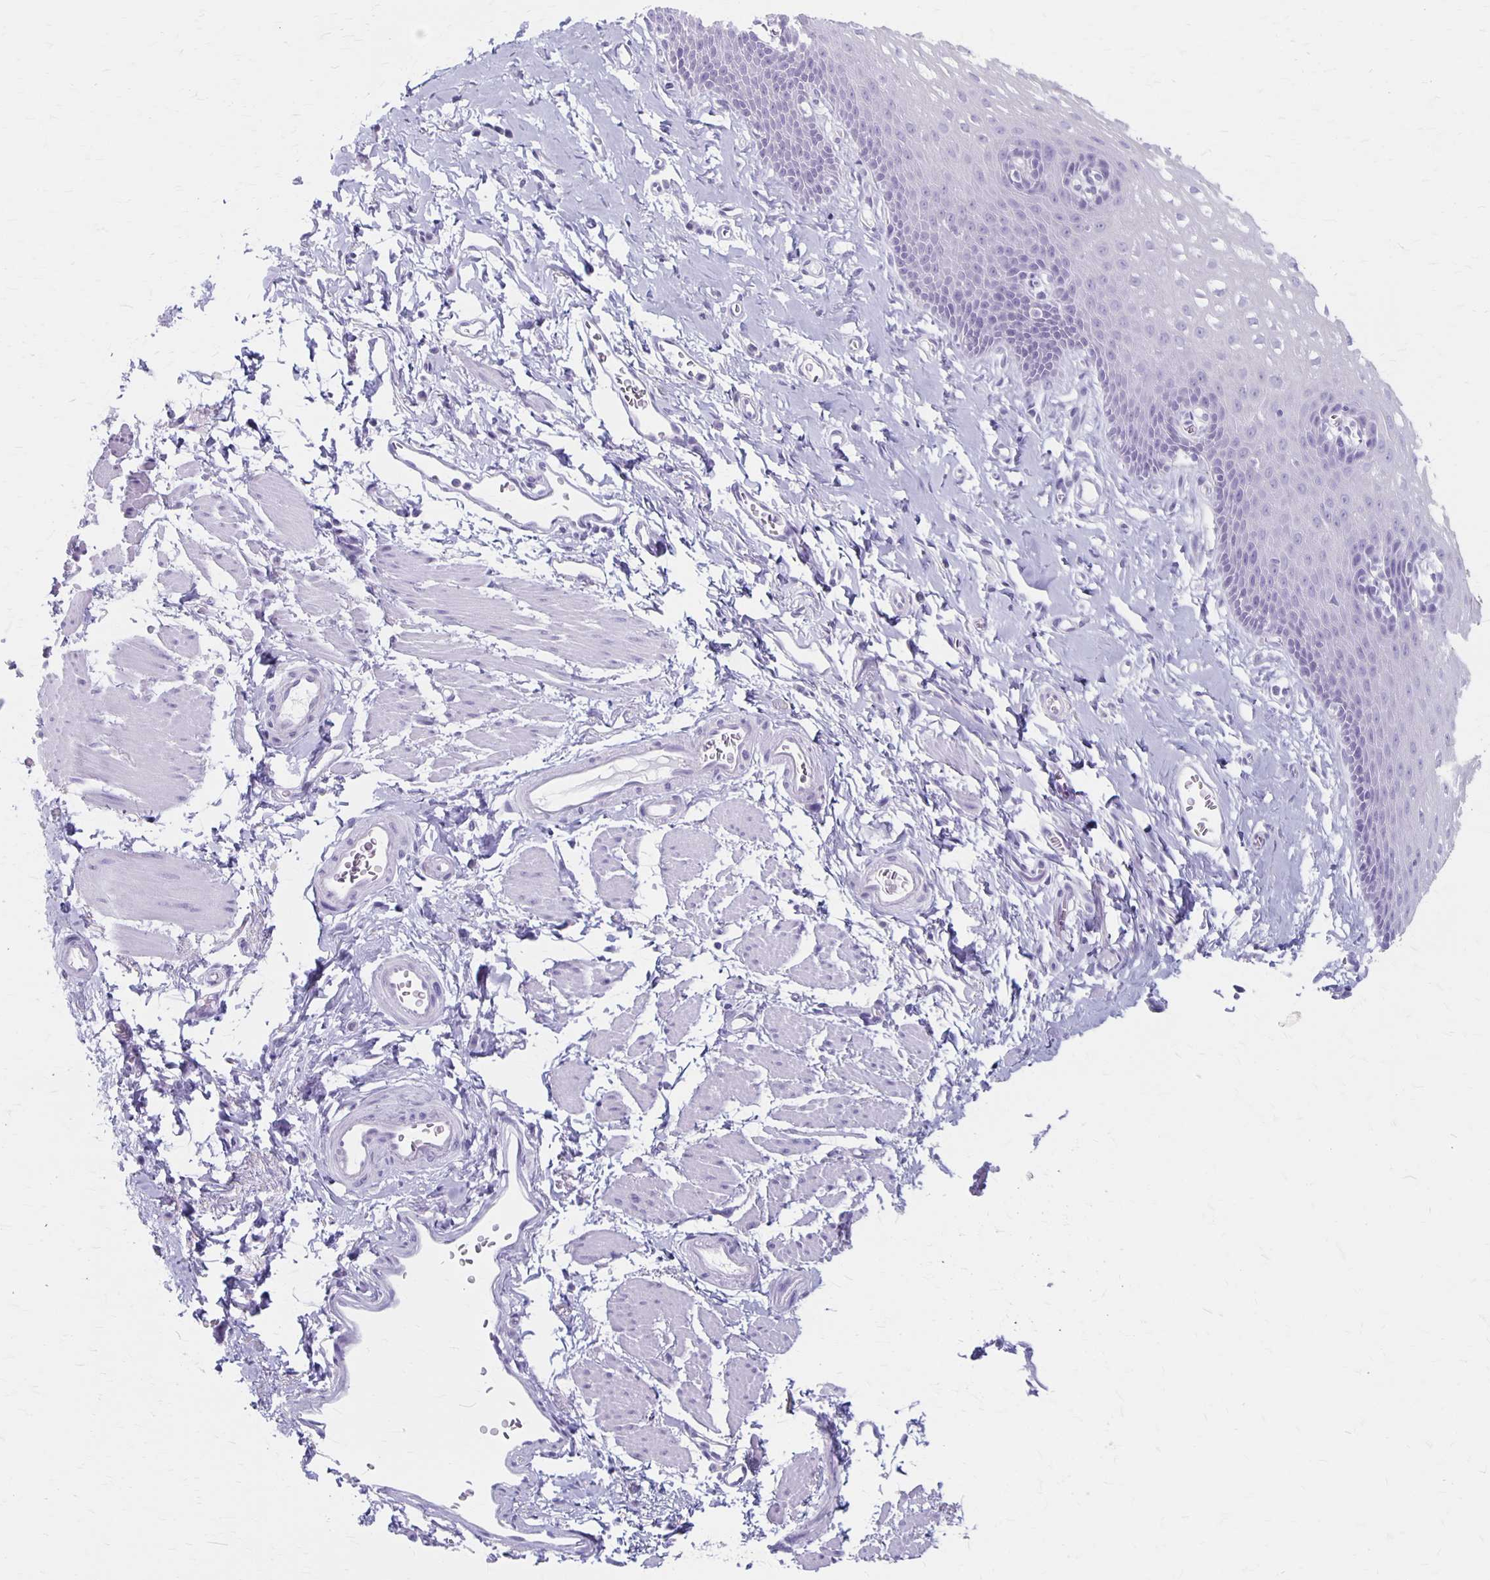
{"staining": {"intensity": "negative", "quantity": "none", "location": "none"}, "tissue": "esophagus", "cell_type": "Squamous epithelial cells", "image_type": "normal", "snomed": [{"axis": "morphology", "description": "Normal tissue, NOS"}, {"axis": "topography", "description": "Esophagus"}], "caption": "Immunohistochemistry (IHC) of benign esophagus reveals no expression in squamous epithelial cells.", "gene": "MAGEC2", "patient": {"sex": "male", "age": 70}}